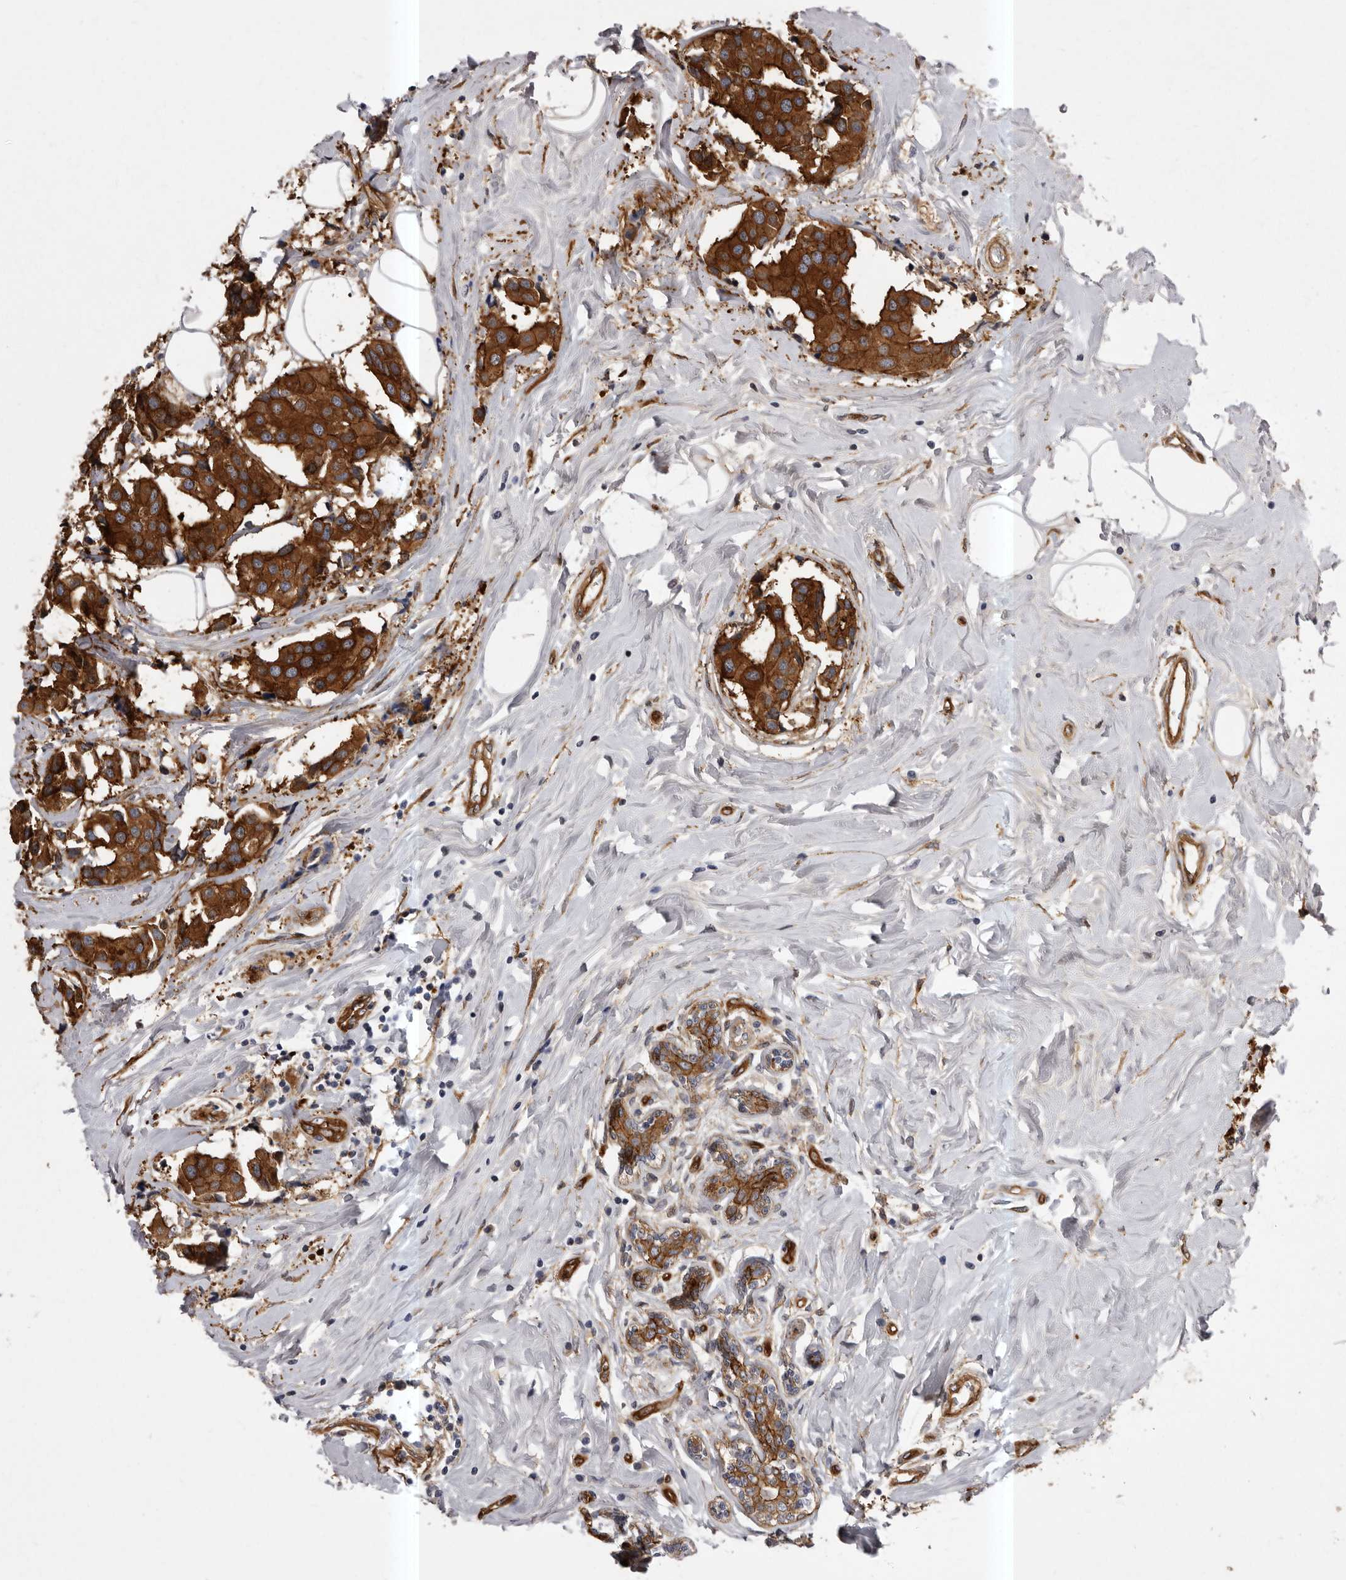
{"staining": {"intensity": "strong", "quantity": ">75%", "location": "cytoplasmic/membranous"}, "tissue": "breast cancer", "cell_type": "Tumor cells", "image_type": "cancer", "snomed": [{"axis": "morphology", "description": "Normal tissue, NOS"}, {"axis": "morphology", "description": "Duct carcinoma"}, {"axis": "topography", "description": "Breast"}], "caption": "Human invasive ductal carcinoma (breast) stained with a protein marker demonstrates strong staining in tumor cells.", "gene": "ENAH", "patient": {"sex": "female", "age": 39}}